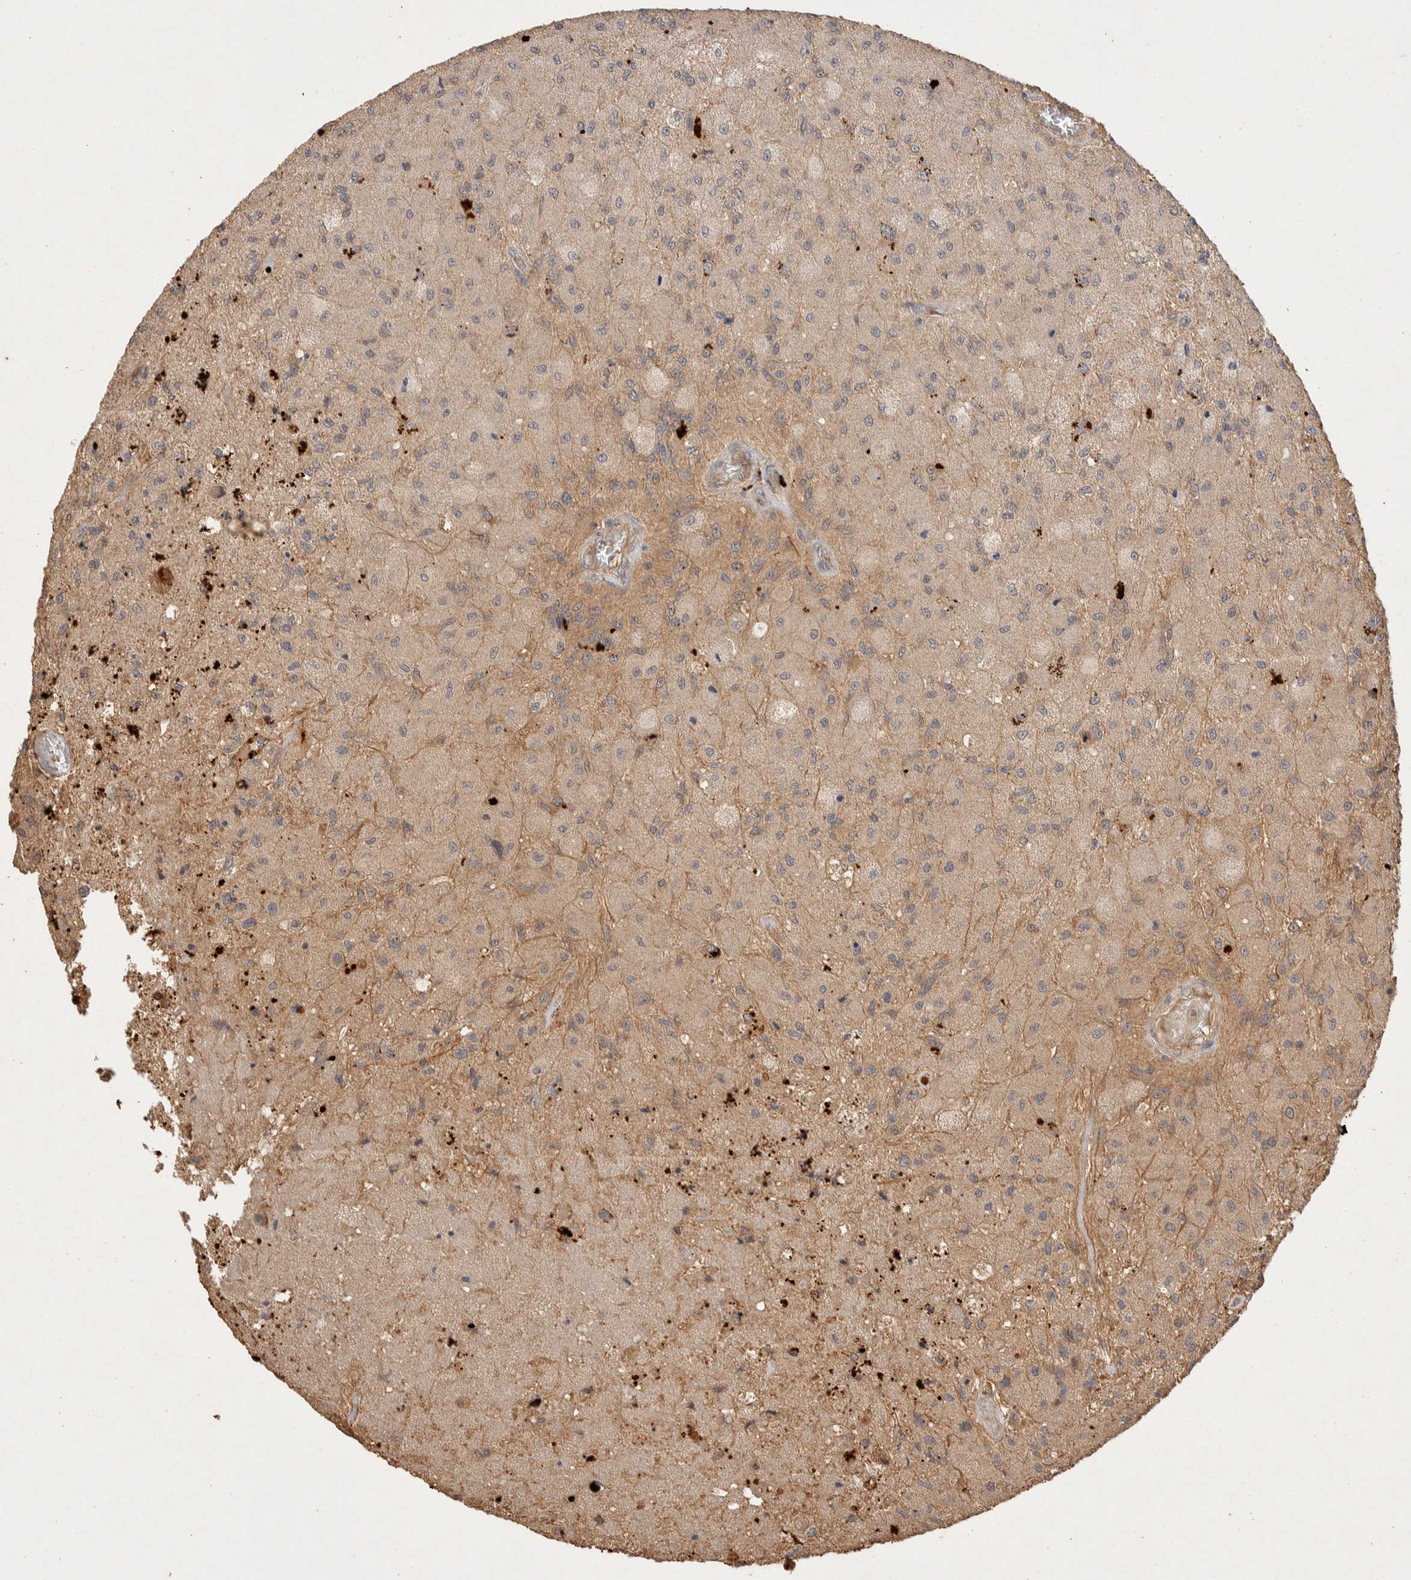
{"staining": {"intensity": "weak", "quantity": "25%-75%", "location": "cytoplasmic/membranous"}, "tissue": "glioma", "cell_type": "Tumor cells", "image_type": "cancer", "snomed": [{"axis": "morphology", "description": "Normal tissue, NOS"}, {"axis": "morphology", "description": "Glioma, malignant, High grade"}, {"axis": "topography", "description": "Cerebral cortex"}], "caption": "A low amount of weak cytoplasmic/membranous staining is present in about 25%-75% of tumor cells in malignant glioma (high-grade) tissue.", "gene": "NSMAF", "patient": {"sex": "male", "age": 77}}